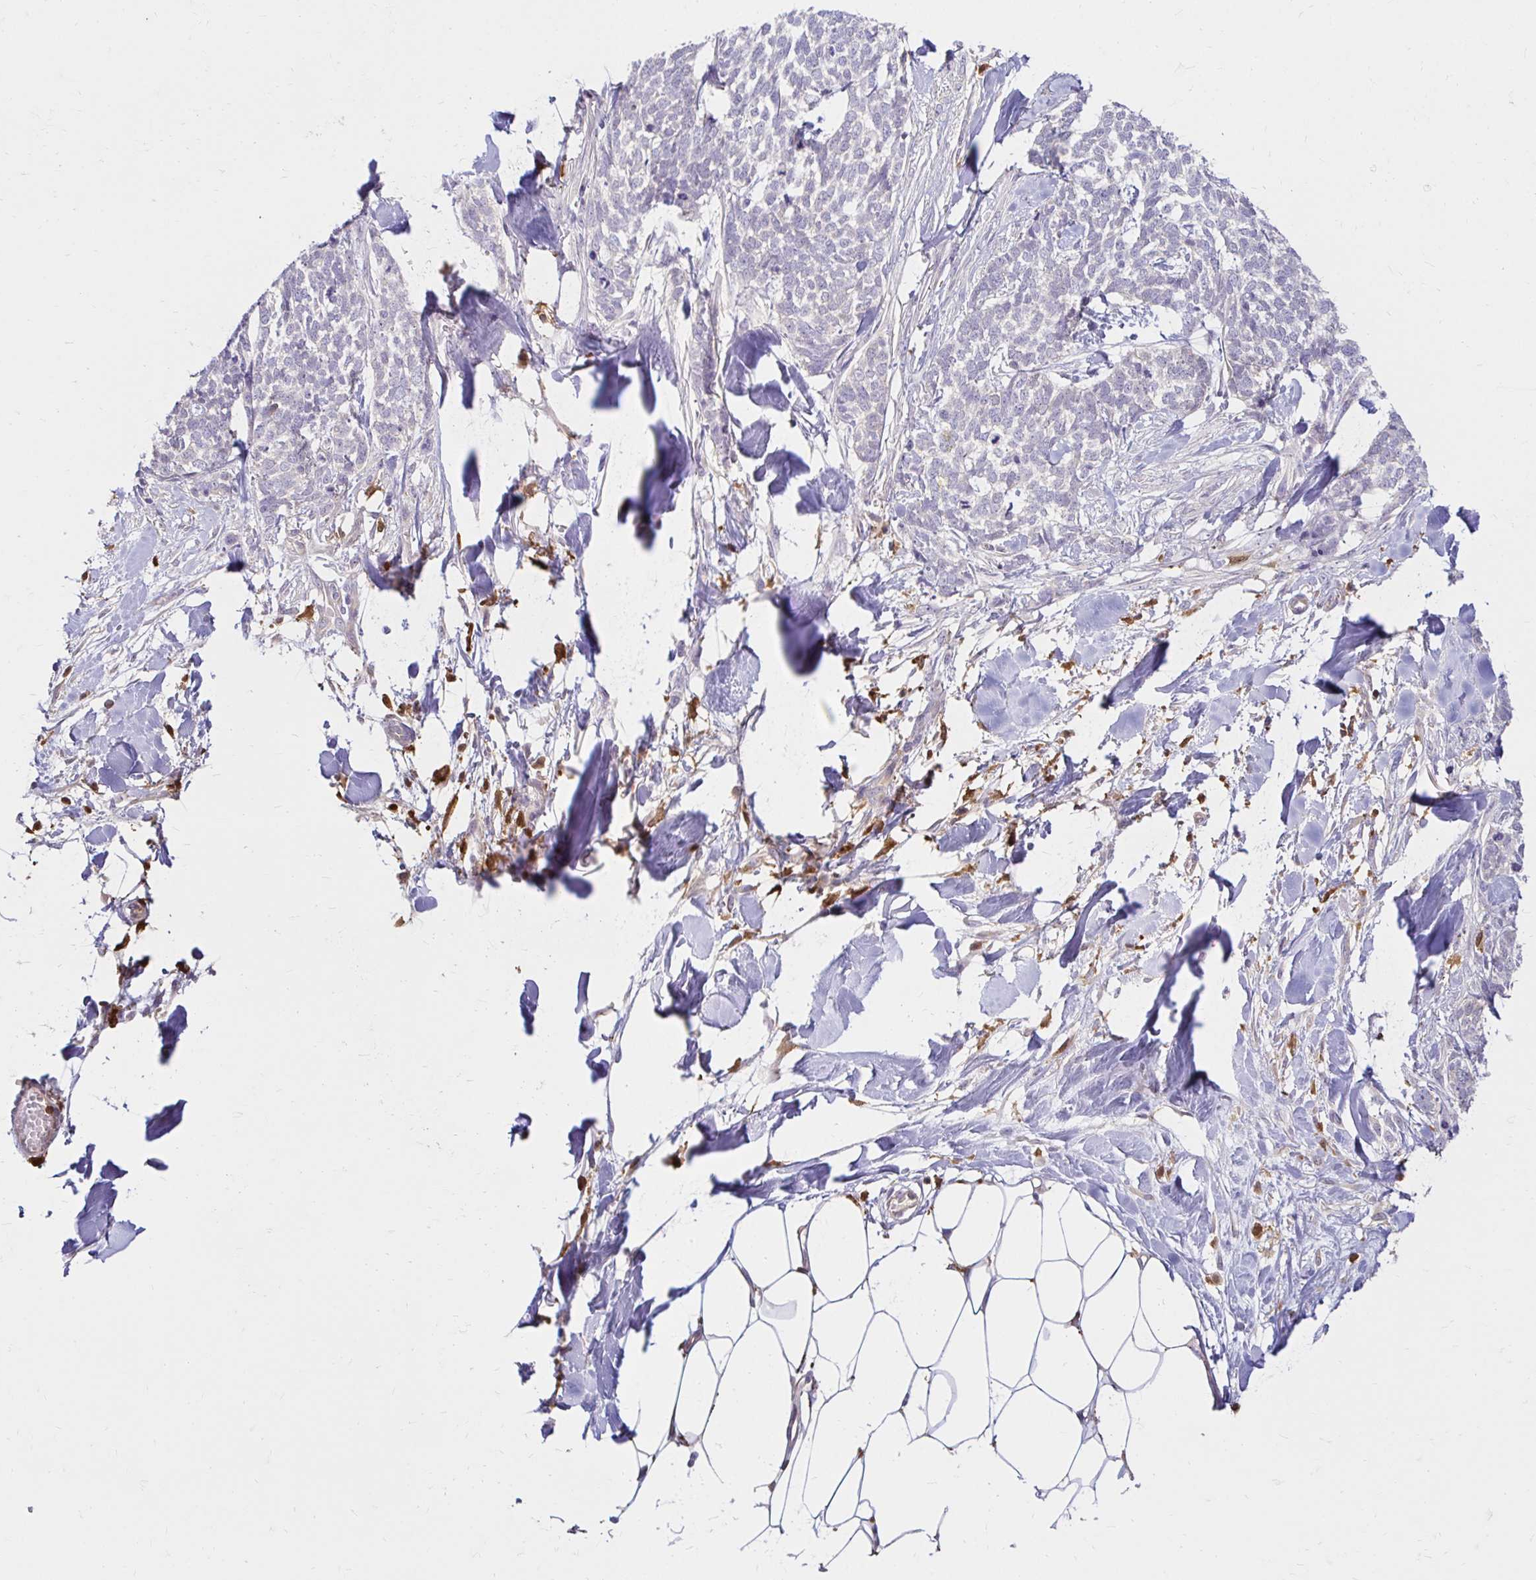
{"staining": {"intensity": "negative", "quantity": "none", "location": "none"}, "tissue": "skin cancer", "cell_type": "Tumor cells", "image_type": "cancer", "snomed": [{"axis": "morphology", "description": "Basal cell carcinoma"}, {"axis": "topography", "description": "Skin"}], "caption": "The photomicrograph reveals no significant staining in tumor cells of skin cancer.", "gene": "PYCARD", "patient": {"sex": "female", "age": 59}}